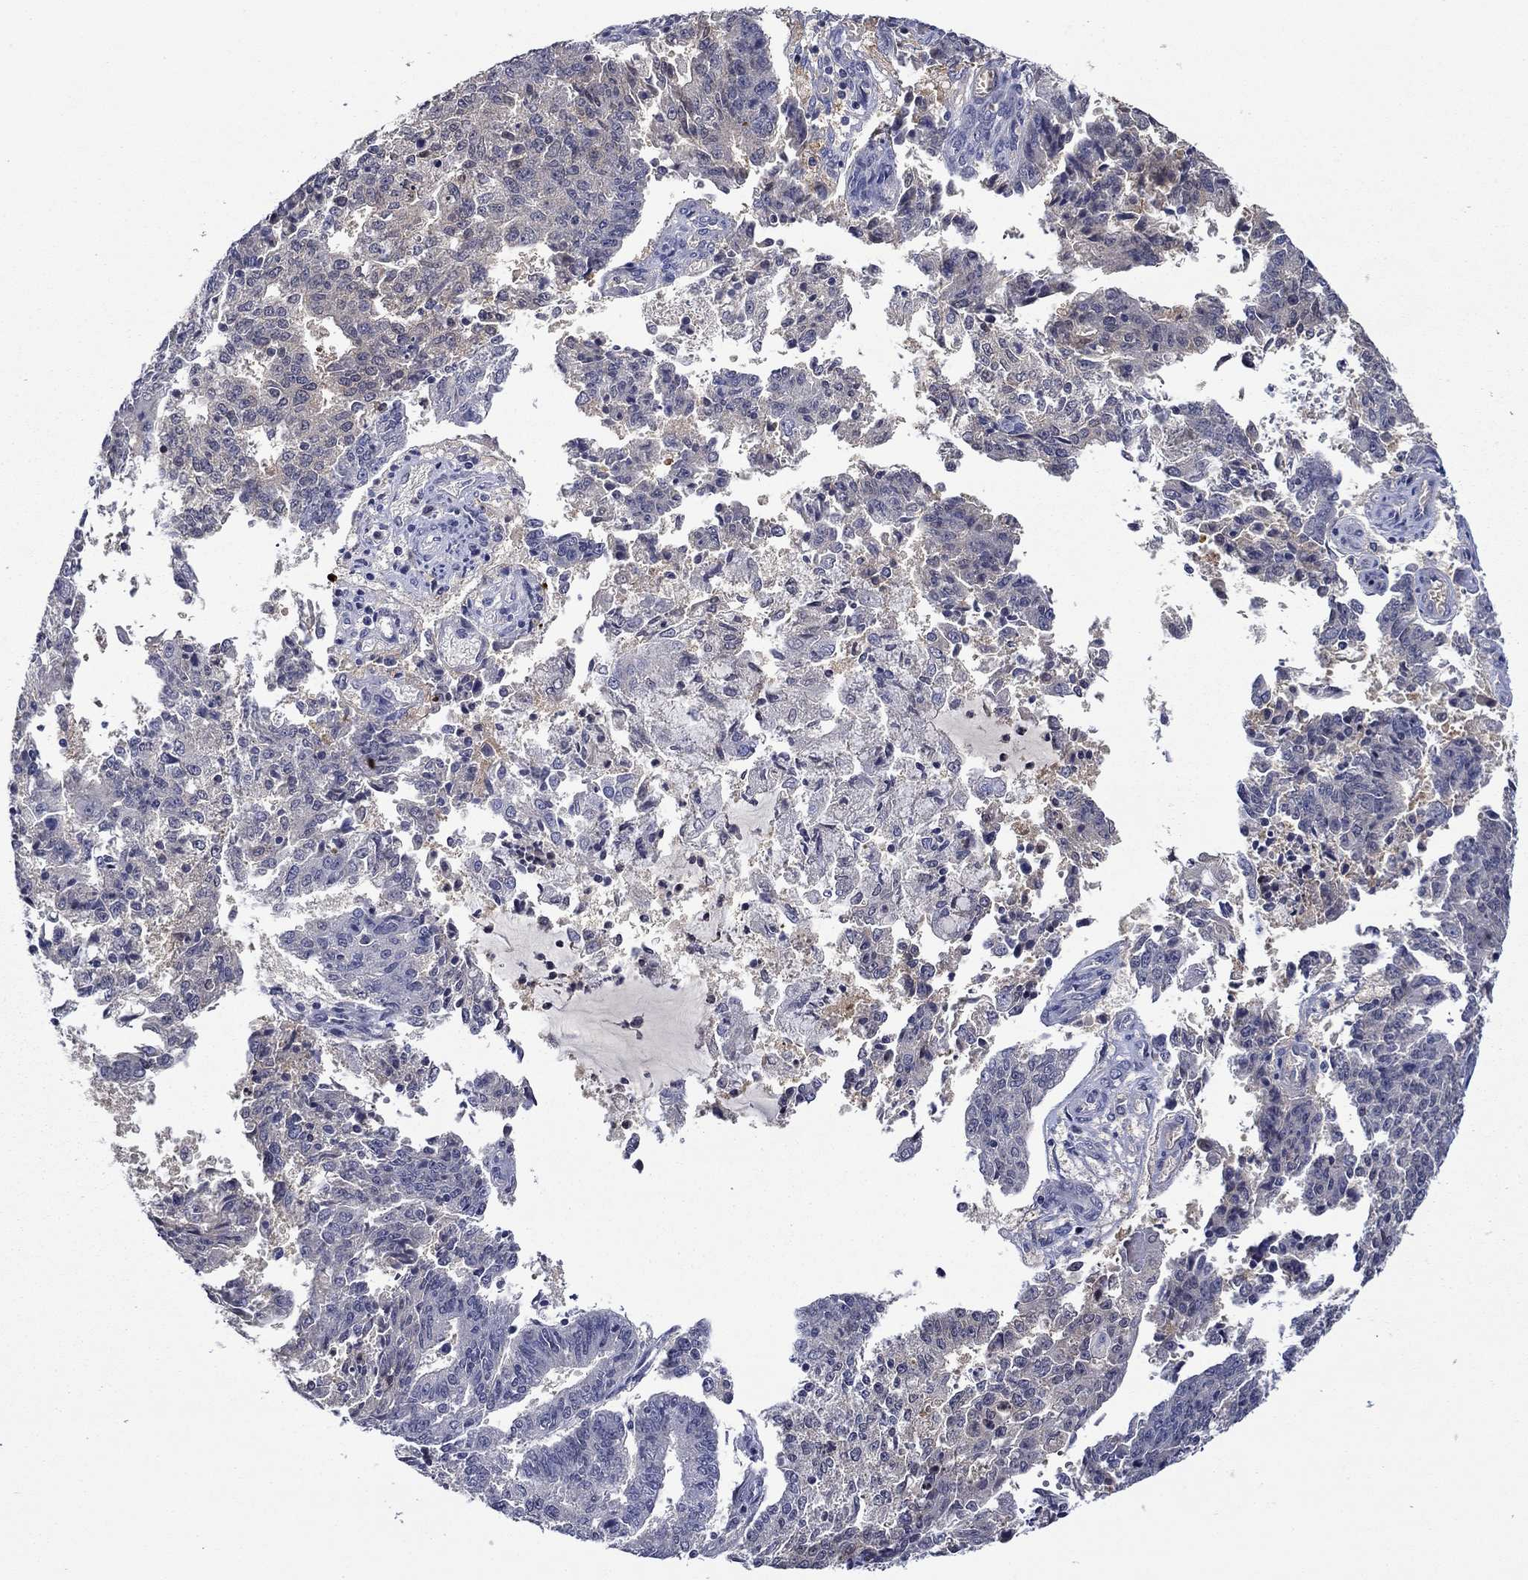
{"staining": {"intensity": "negative", "quantity": "none", "location": "none"}, "tissue": "endometrial cancer", "cell_type": "Tumor cells", "image_type": "cancer", "snomed": [{"axis": "morphology", "description": "Adenocarcinoma, NOS"}, {"axis": "topography", "description": "Endometrium"}], "caption": "An image of human adenocarcinoma (endometrial) is negative for staining in tumor cells.", "gene": "DDTL", "patient": {"sex": "female", "age": 82}}